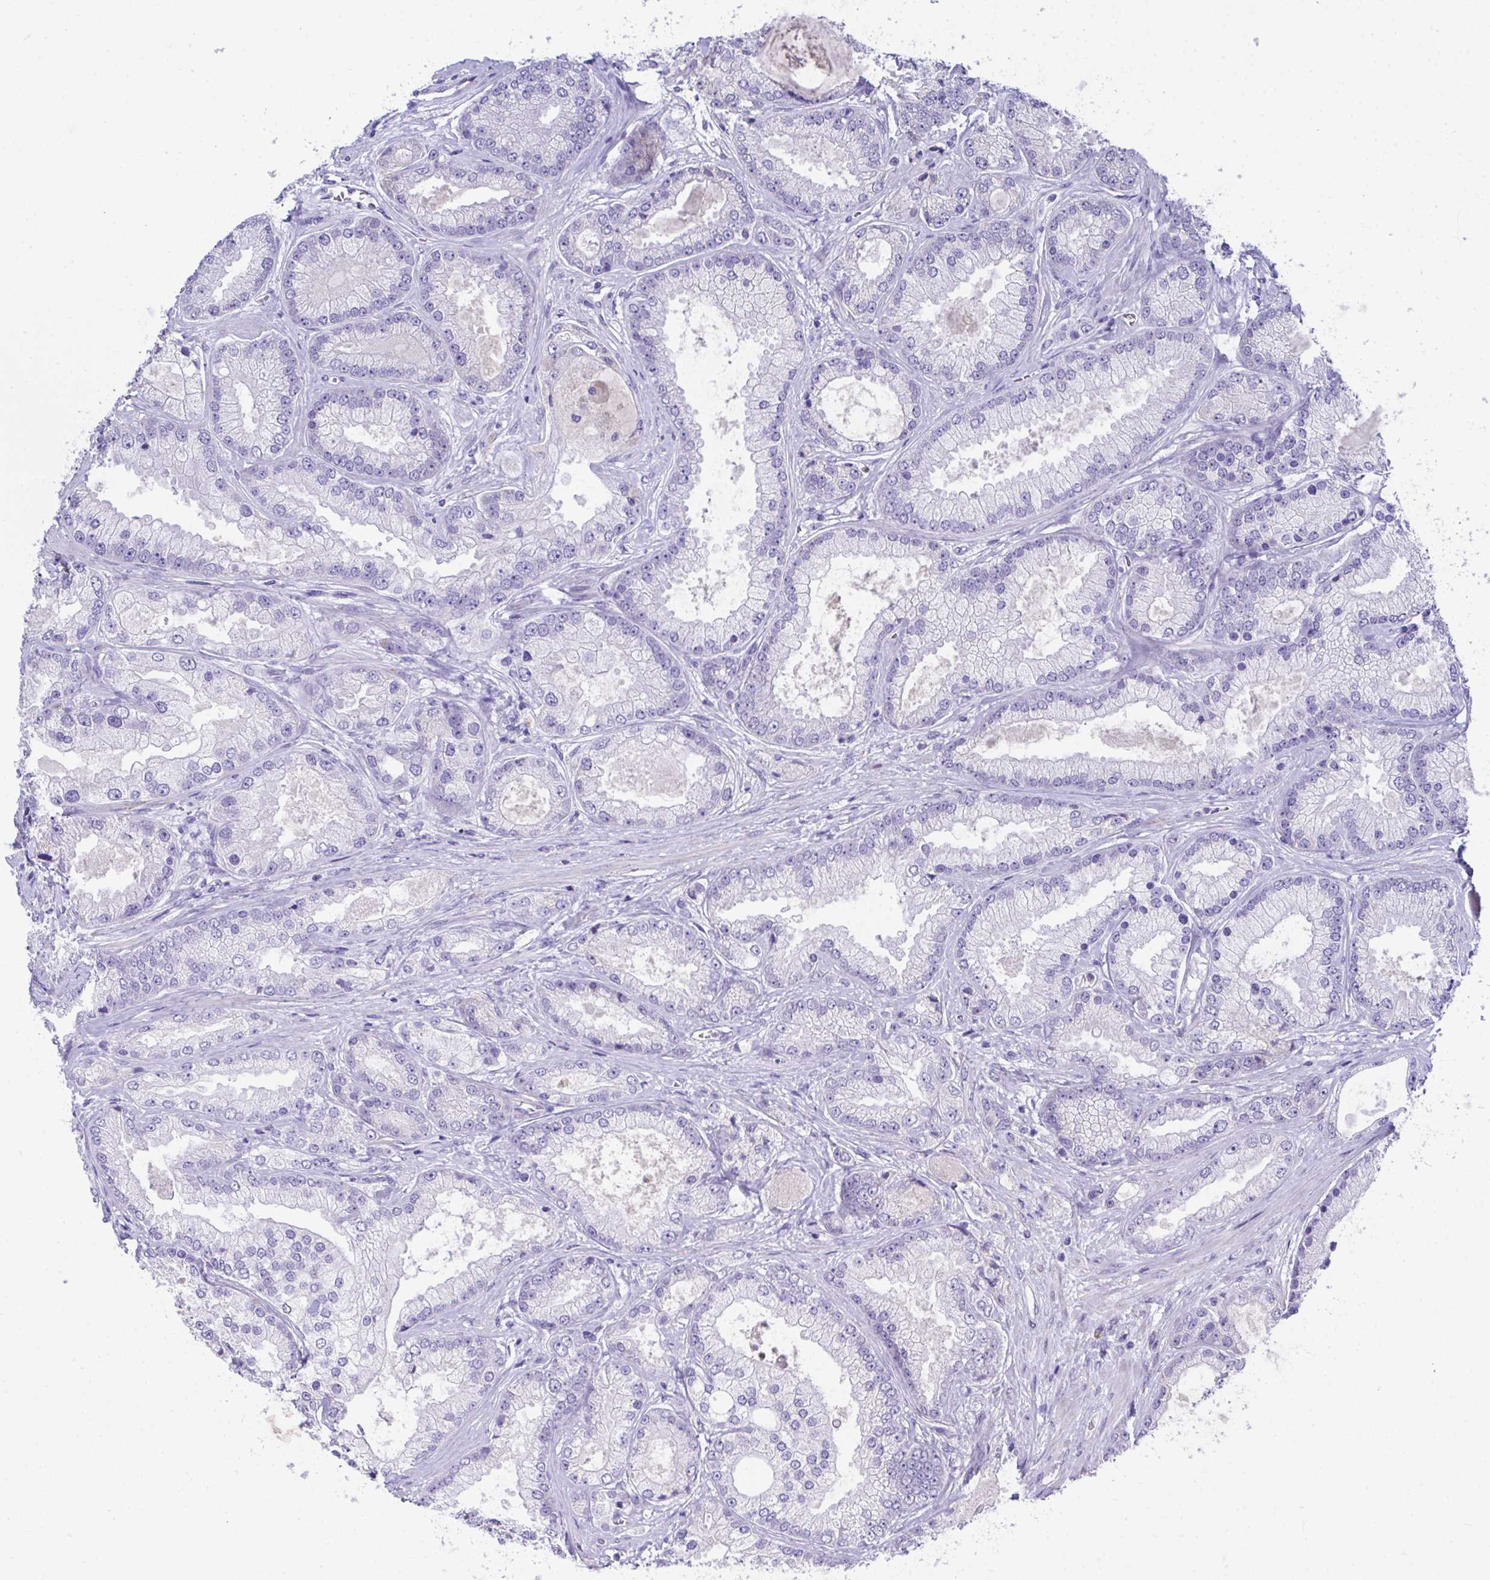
{"staining": {"intensity": "negative", "quantity": "none", "location": "none"}, "tissue": "prostate cancer", "cell_type": "Tumor cells", "image_type": "cancer", "snomed": [{"axis": "morphology", "description": "Adenocarcinoma, High grade"}, {"axis": "topography", "description": "Prostate"}], "caption": "Immunohistochemical staining of human adenocarcinoma (high-grade) (prostate) reveals no significant staining in tumor cells.", "gene": "COA5", "patient": {"sex": "male", "age": 67}}